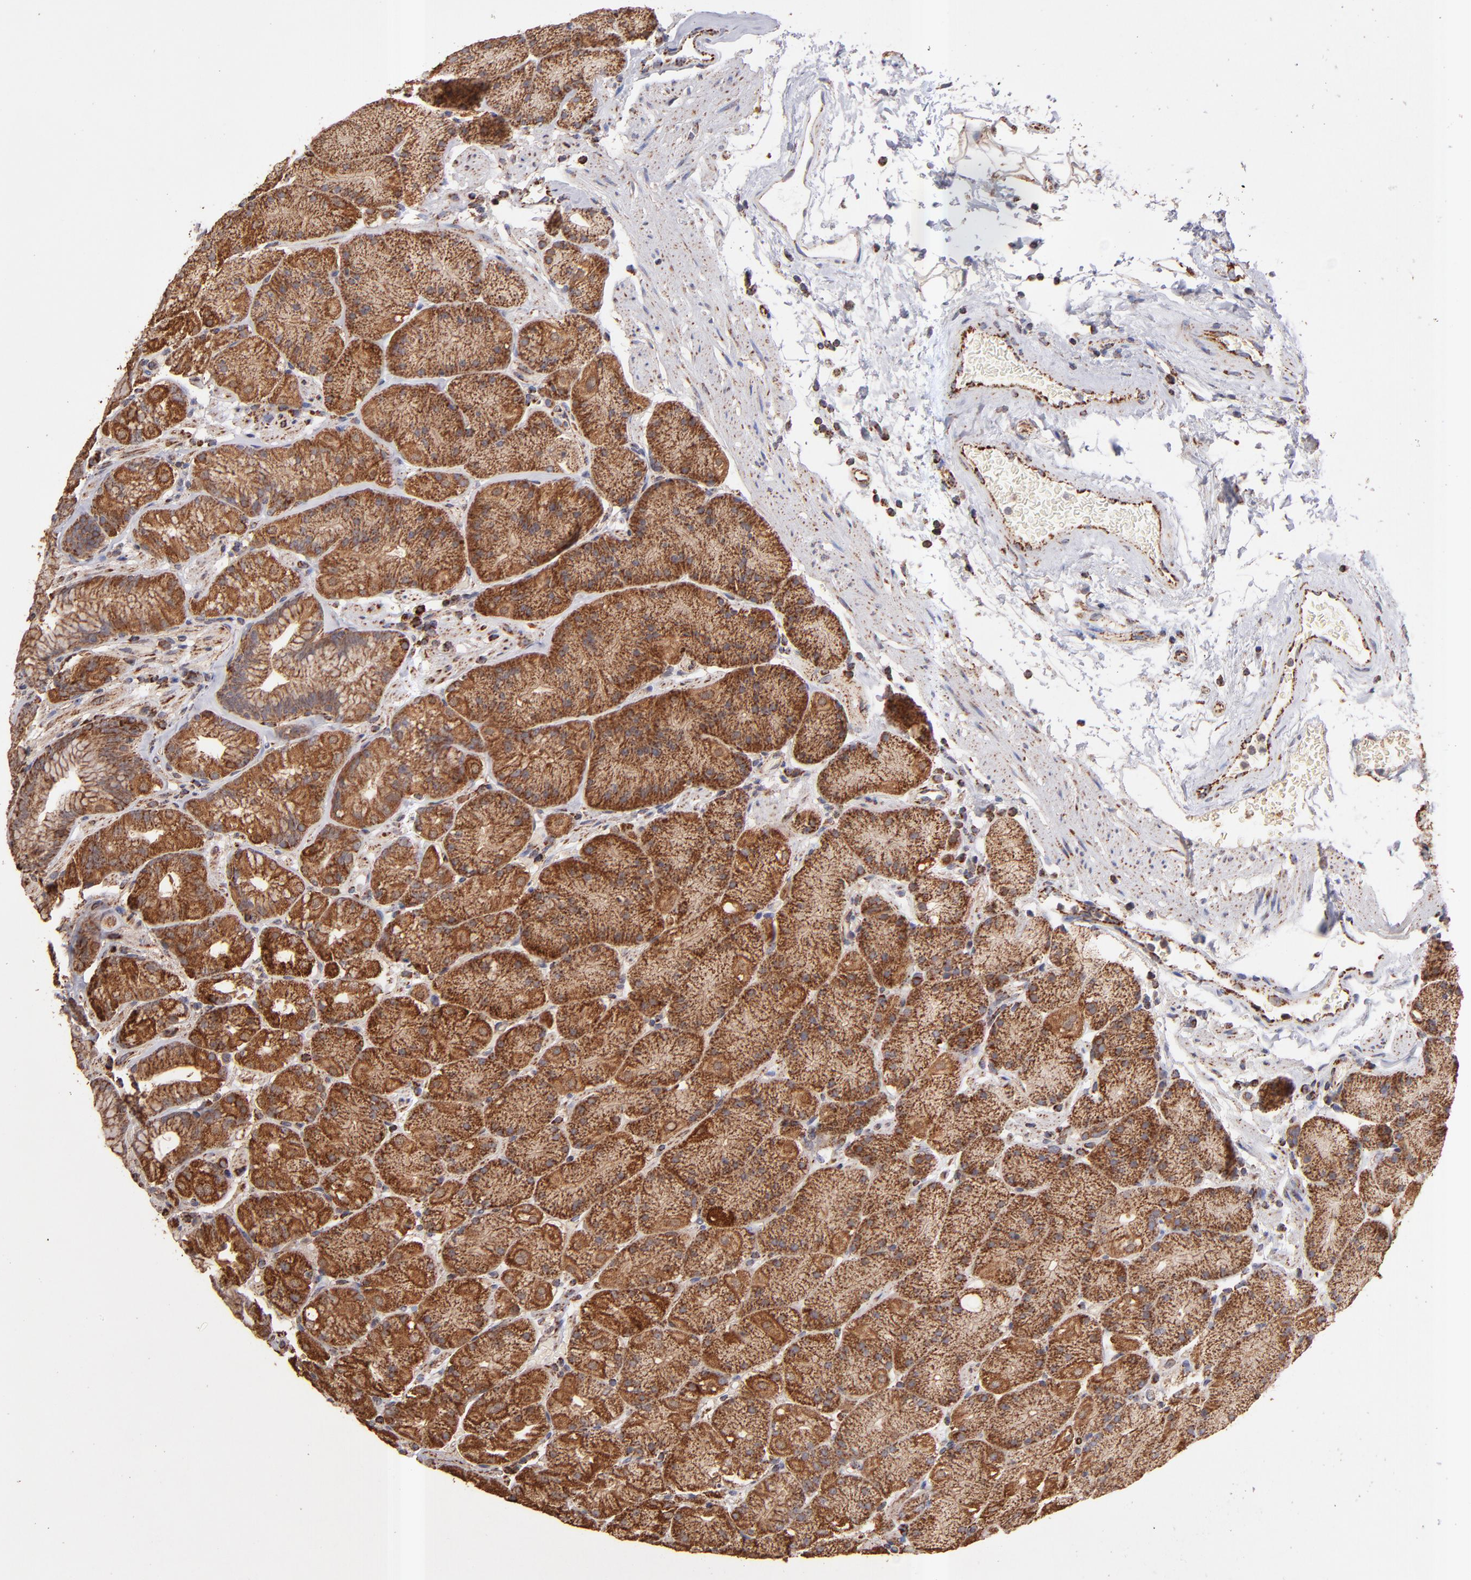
{"staining": {"intensity": "moderate", "quantity": ">75%", "location": "cytoplasmic/membranous"}, "tissue": "stomach", "cell_type": "Glandular cells", "image_type": "normal", "snomed": [{"axis": "morphology", "description": "Normal tissue, NOS"}, {"axis": "topography", "description": "Stomach, upper"}, {"axis": "topography", "description": "Stomach"}], "caption": "The histopathology image exhibits immunohistochemical staining of normal stomach. There is moderate cytoplasmic/membranous staining is appreciated in about >75% of glandular cells.", "gene": "DLST", "patient": {"sex": "male", "age": 76}}